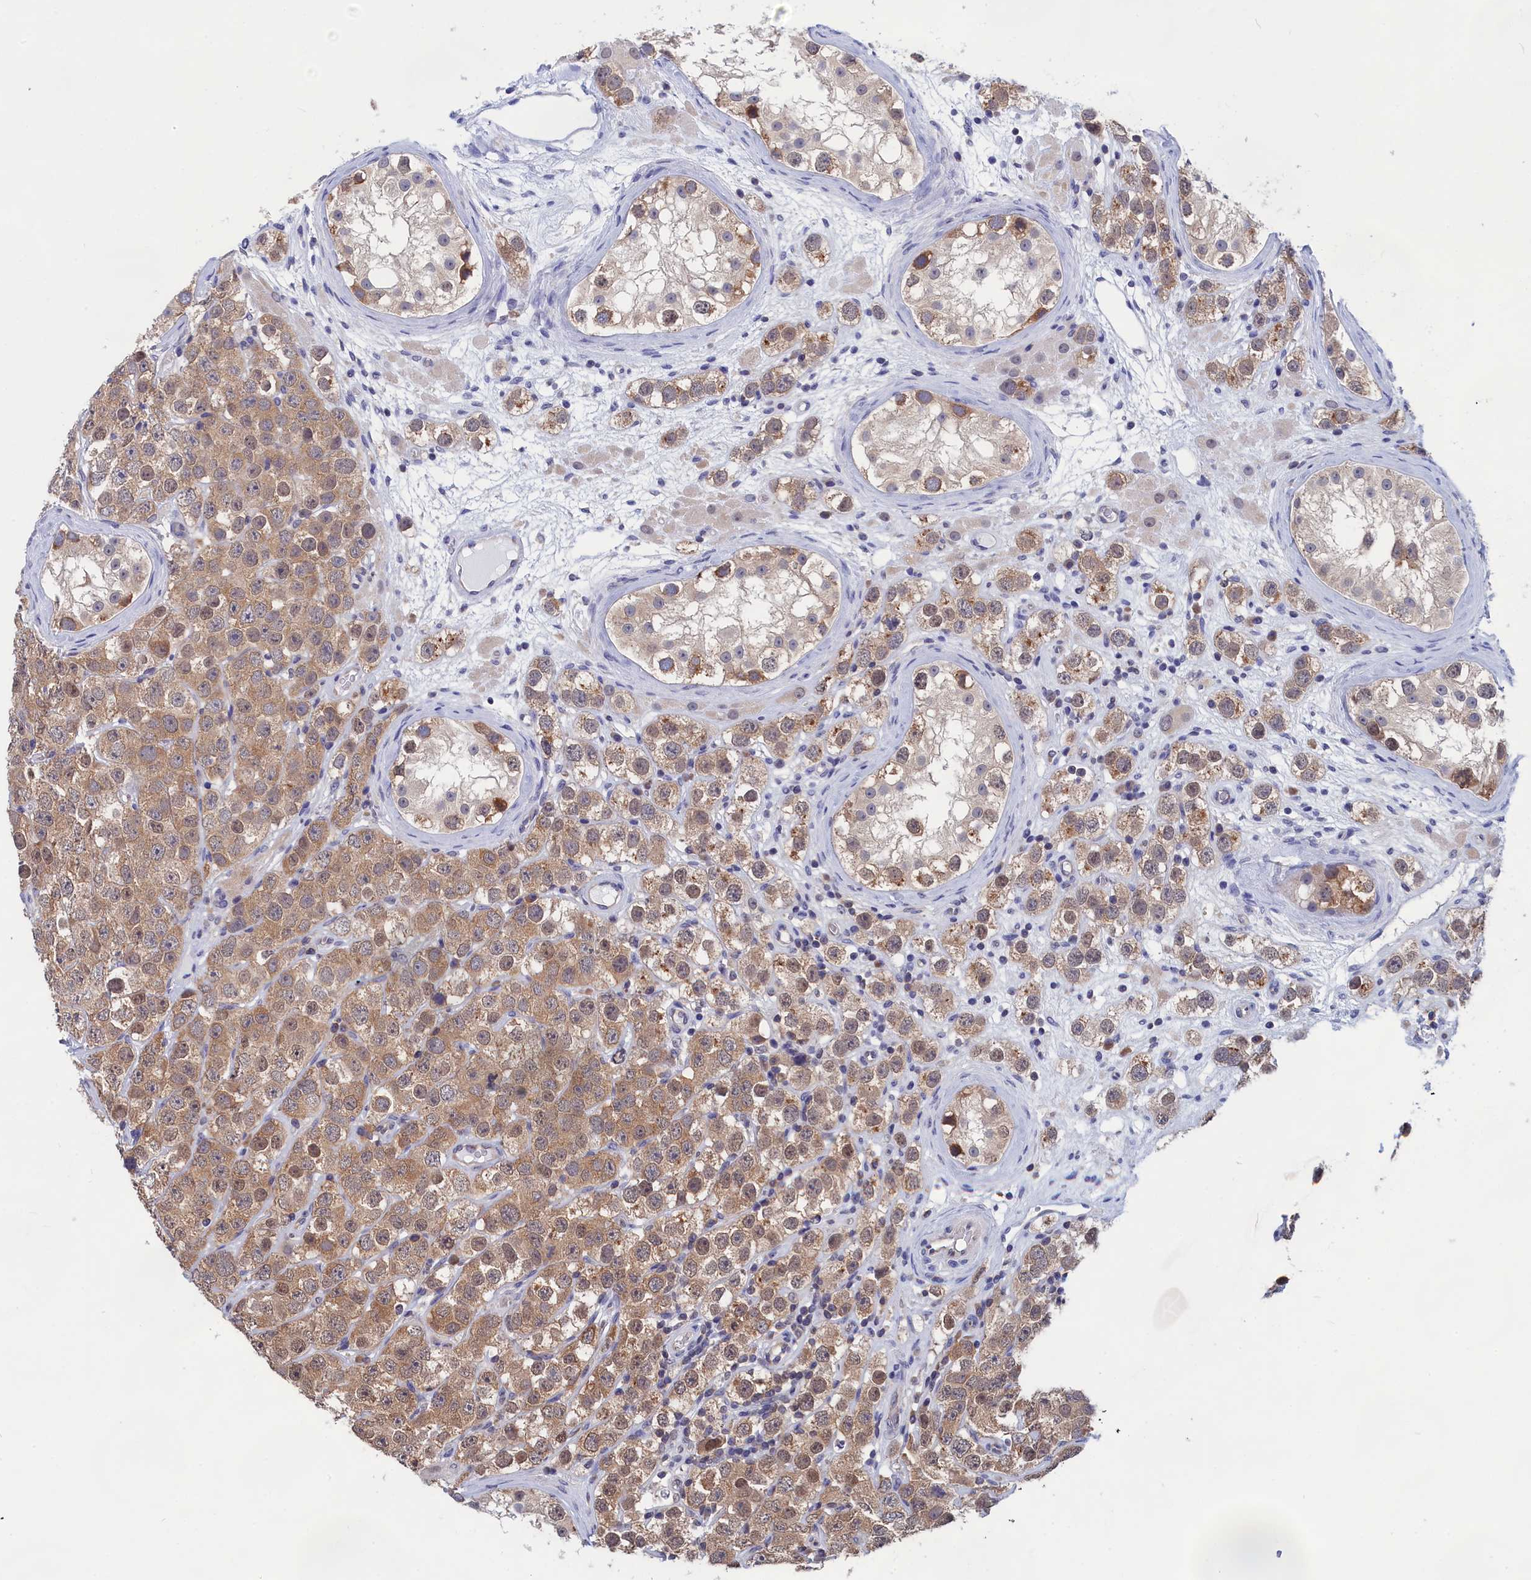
{"staining": {"intensity": "weak", "quantity": ">75%", "location": "cytoplasmic/membranous,nuclear"}, "tissue": "testis cancer", "cell_type": "Tumor cells", "image_type": "cancer", "snomed": [{"axis": "morphology", "description": "Seminoma, NOS"}, {"axis": "topography", "description": "Testis"}], "caption": "A brown stain shows weak cytoplasmic/membranous and nuclear expression of a protein in human testis cancer tumor cells. The protein of interest is shown in brown color, while the nuclei are stained blue.", "gene": "PGP", "patient": {"sex": "male", "age": 28}}